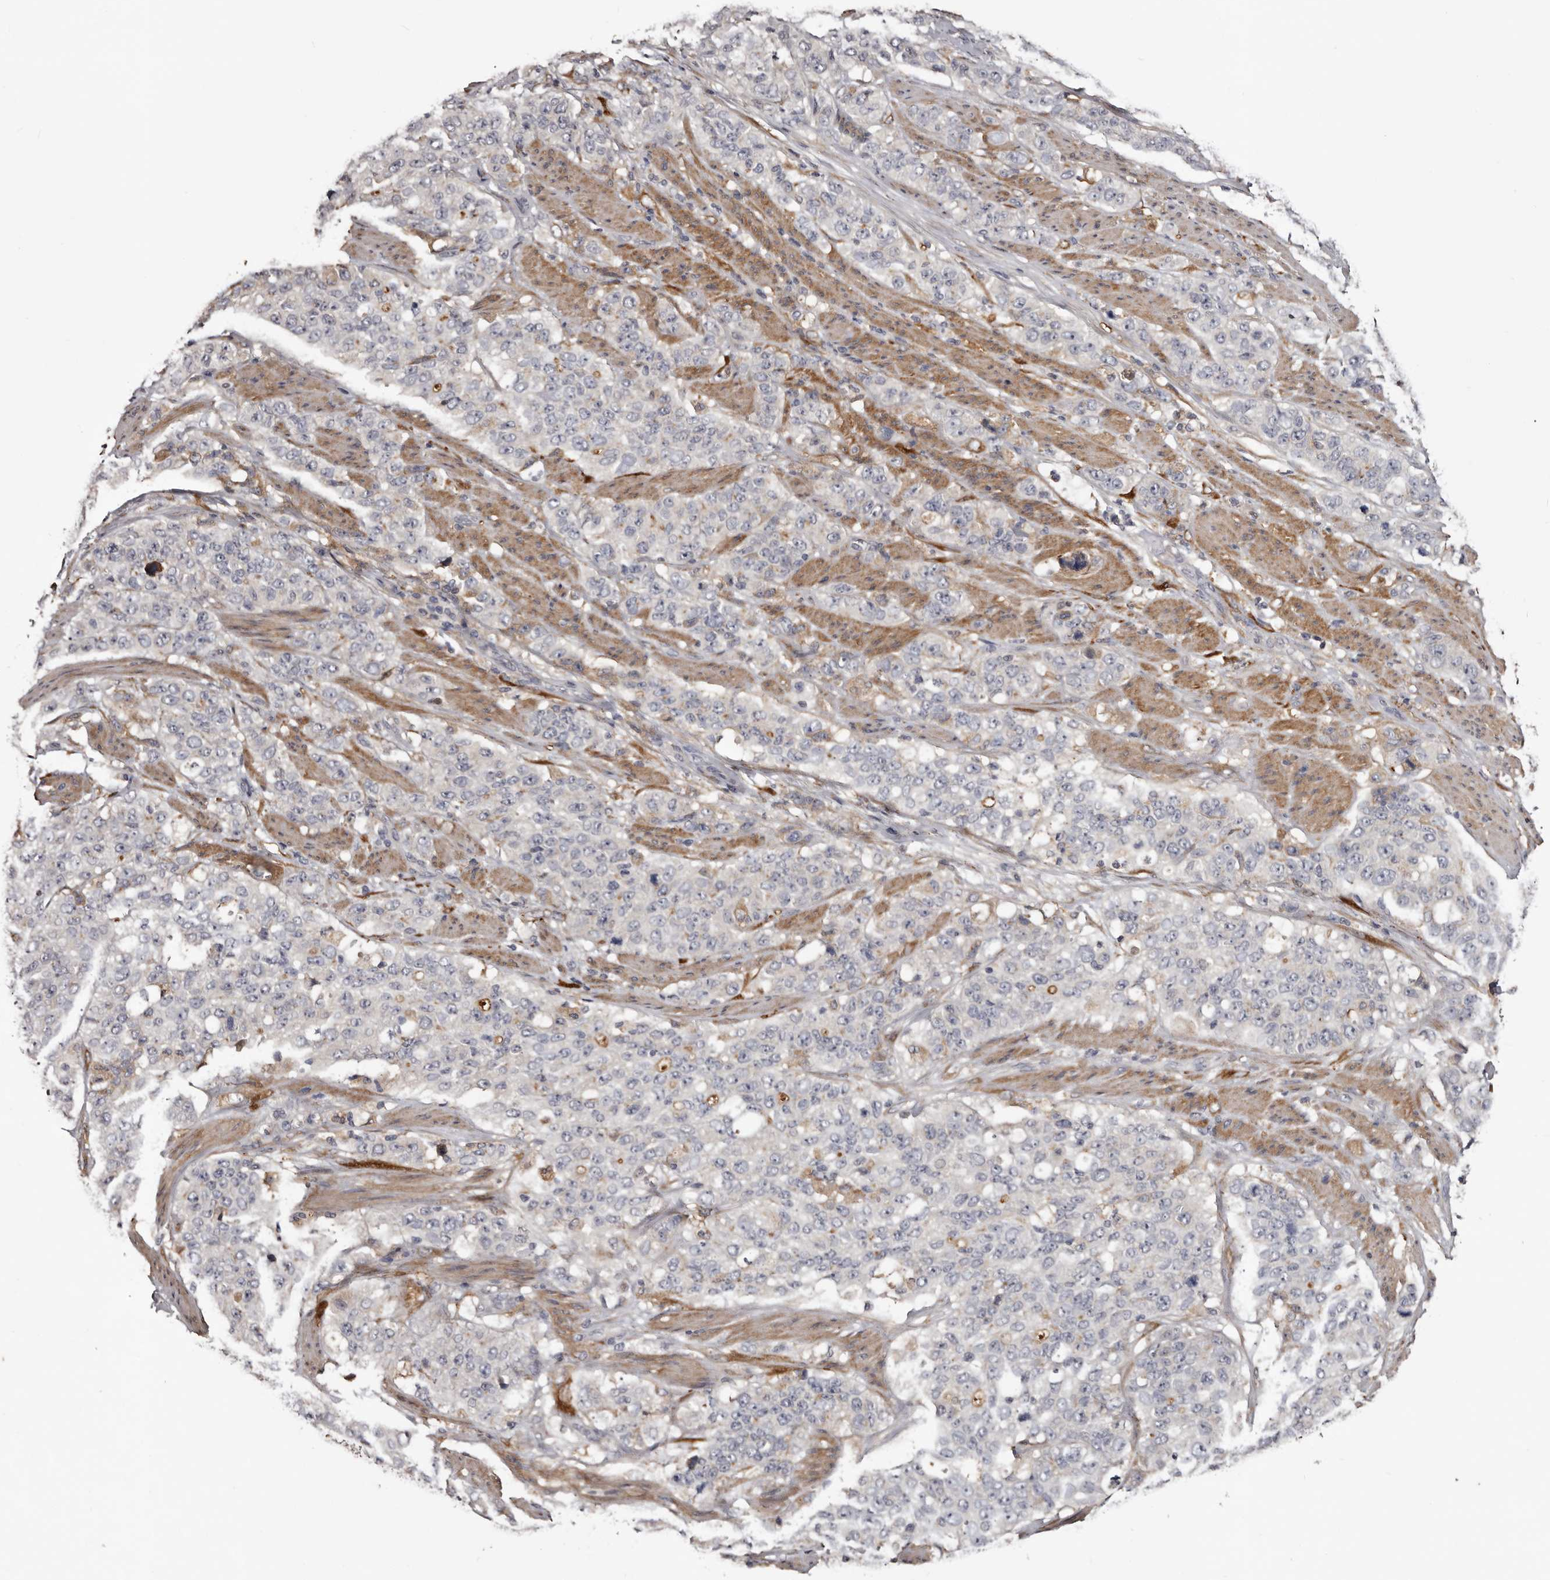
{"staining": {"intensity": "negative", "quantity": "none", "location": "none"}, "tissue": "stomach cancer", "cell_type": "Tumor cells", "image_type": "cancer", "snomed": [{"axis": "morphology", "description": "Adenocarcinoma, NOS"}, {"axis": "topography", "description": "Stomach"}], "caption": "Immunohistochemistry (IHC) histopathology image of human stomach cancer (adenocarcinoma) stained for a protein (brown), which demonstrates no positivity in tumor cells.", "gene": "CYP1B1", "patient": {"sex": "male", "age": 48}}